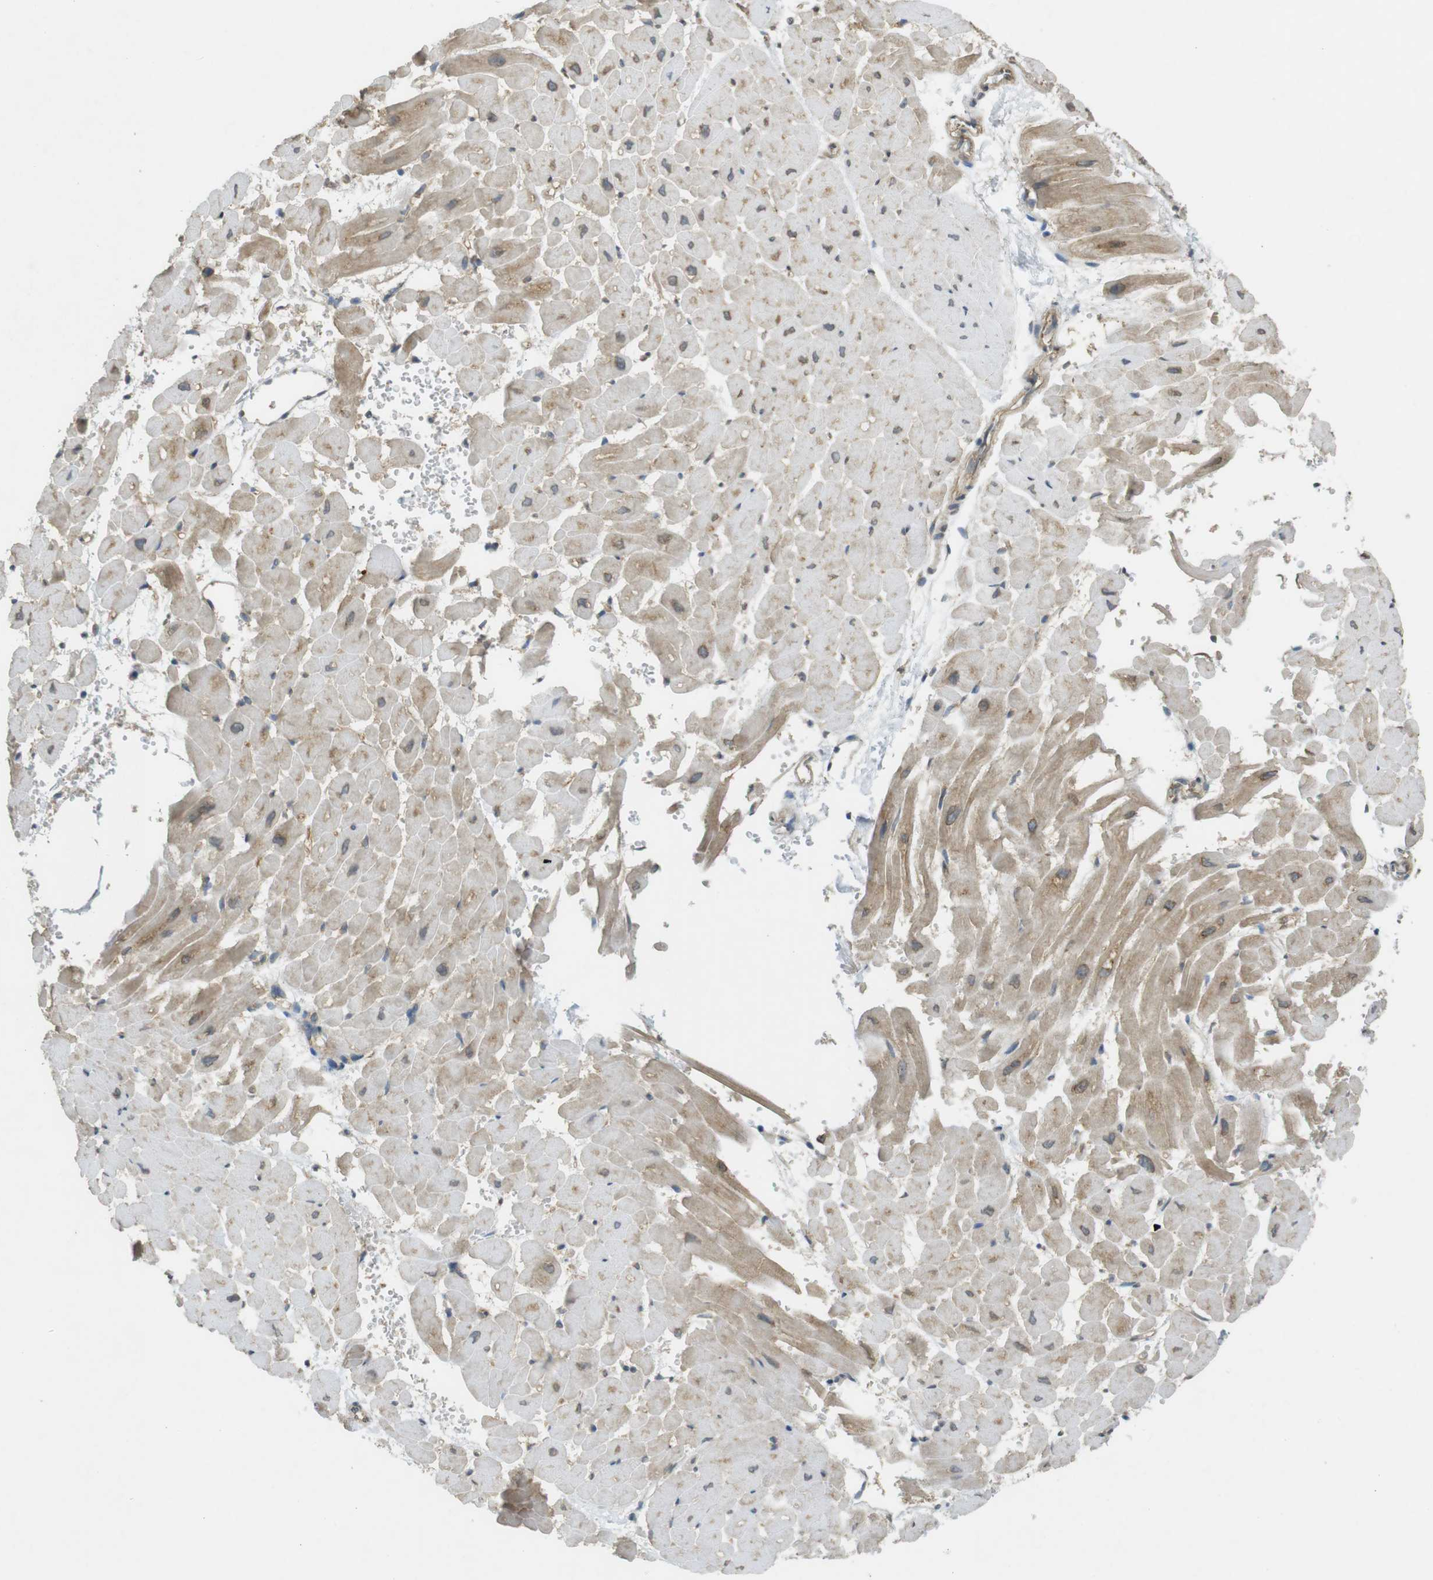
{"staining": {"intensity": "moderate", "quantity": "25%-75%", "location": "cytoplasmic/membranous"}, "tissue": "heart muscle", "cell_type": "Cardiomyocytes", "image_type": "normal", "snomed": [{"axis": "morphology", "description": "Normal tissue, NOS"}, {"axis": "topography", "description": "Heart"}], "caption": "The micrograph displays a brown stain indicating the presence of a protein in the cytoplasmic/membranous of cardiomyocytes in heart muscle. (Brightfield microscopy of DAB IHC at high magnification).", "gene": "KIF5B", "patient": {"sex": "male", "age": 45}}